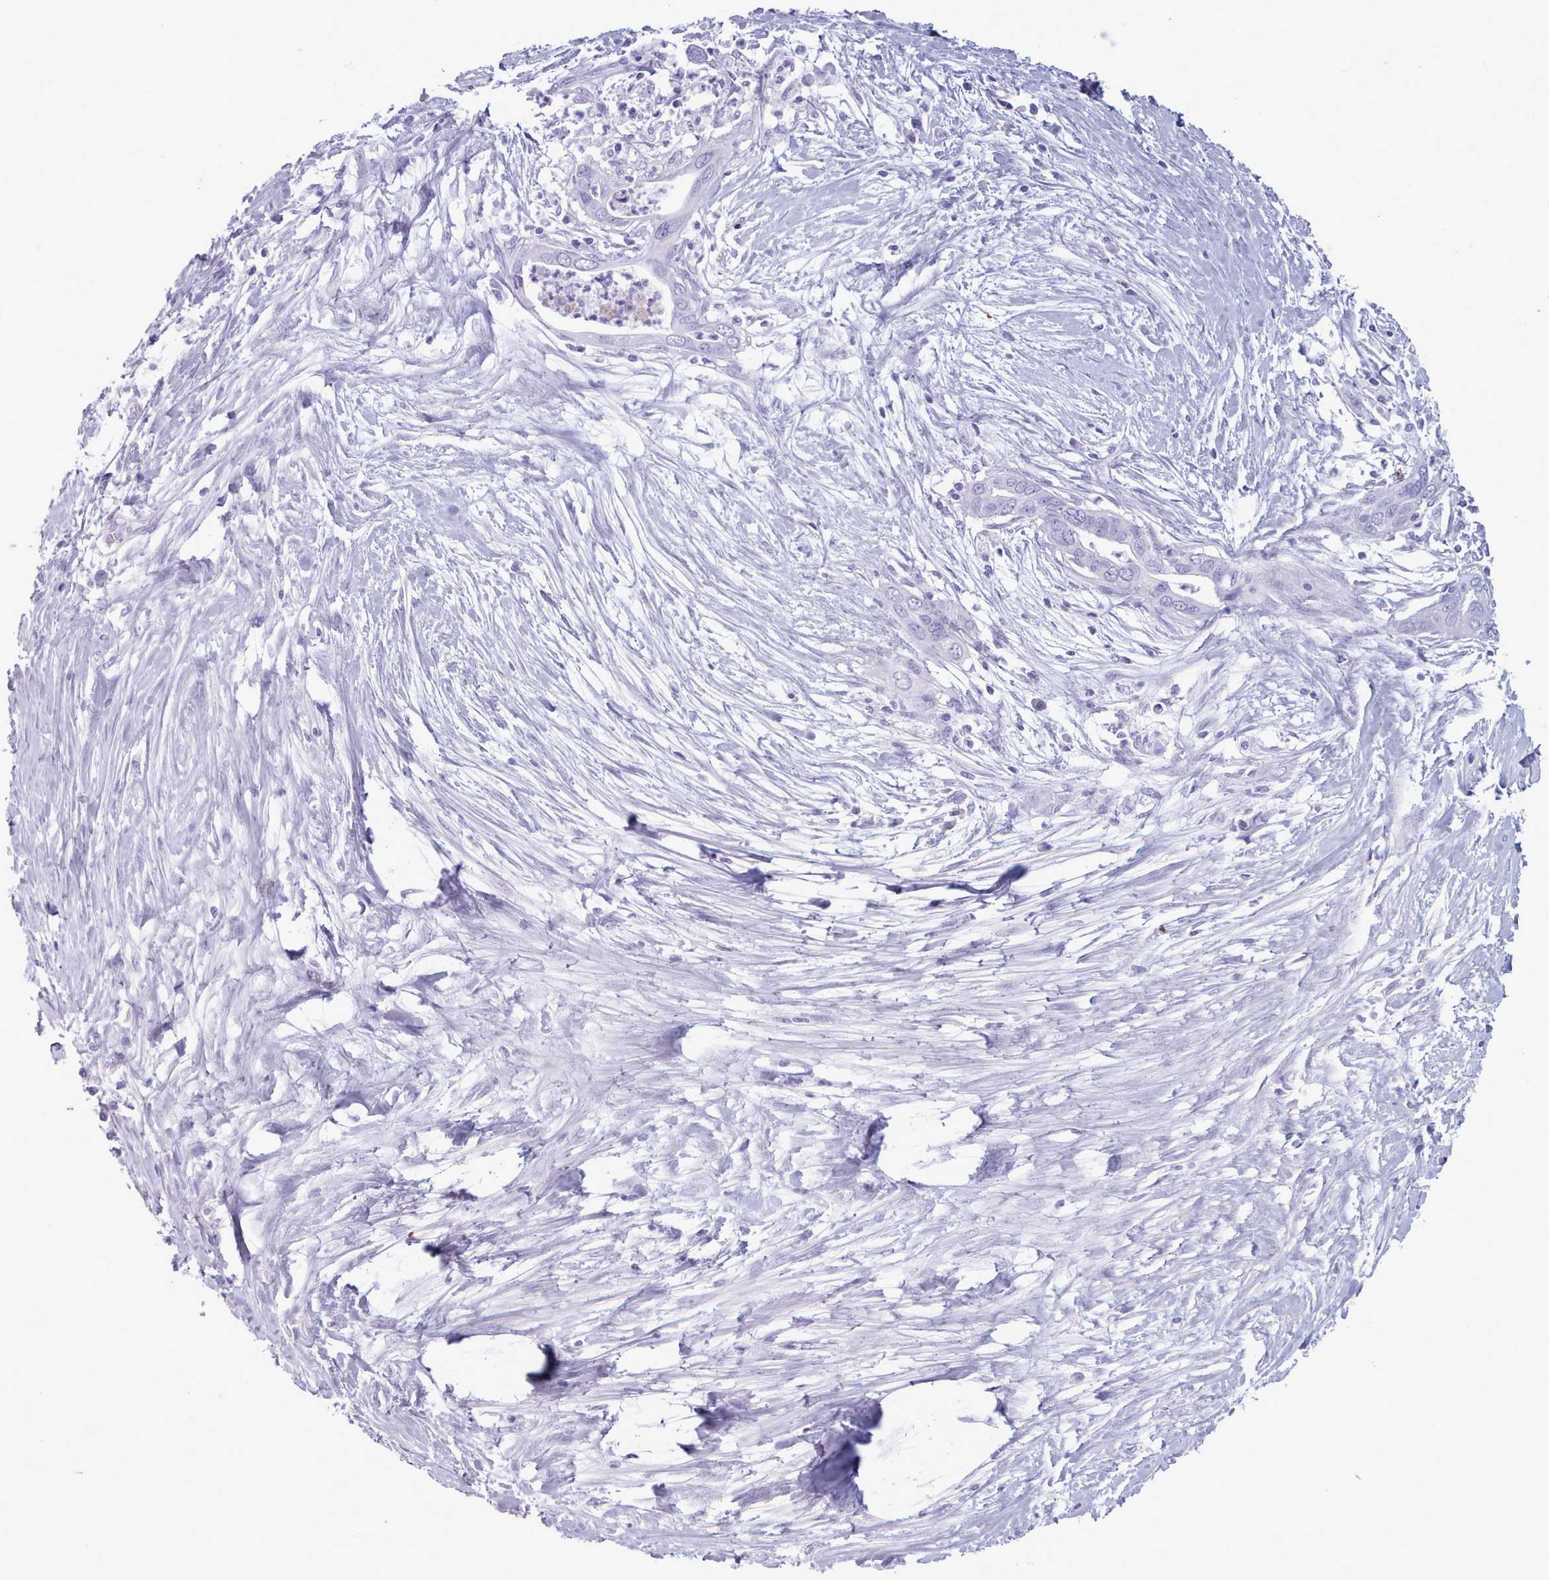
{"staining": {"intensity": "negative", "quantity": "none", "location": "none"}, "tissue": "pancreatic cancer", "cell_type": "Tumor cells", "image_type": "cancer", "snomed": [{"axis": "morphology", "description": "Adenocarcinoma, NOS"}, {"axis": "topography", "description": "Pancreas"}], "caption": "Human adenocarcinoma (pancreatic) stained for a protein using immunohistochemistry (IHC) demonstrates no positivity in tumor cells.", "gene": "ZNF43", "patient": {"sex": "male", "age": 75}}